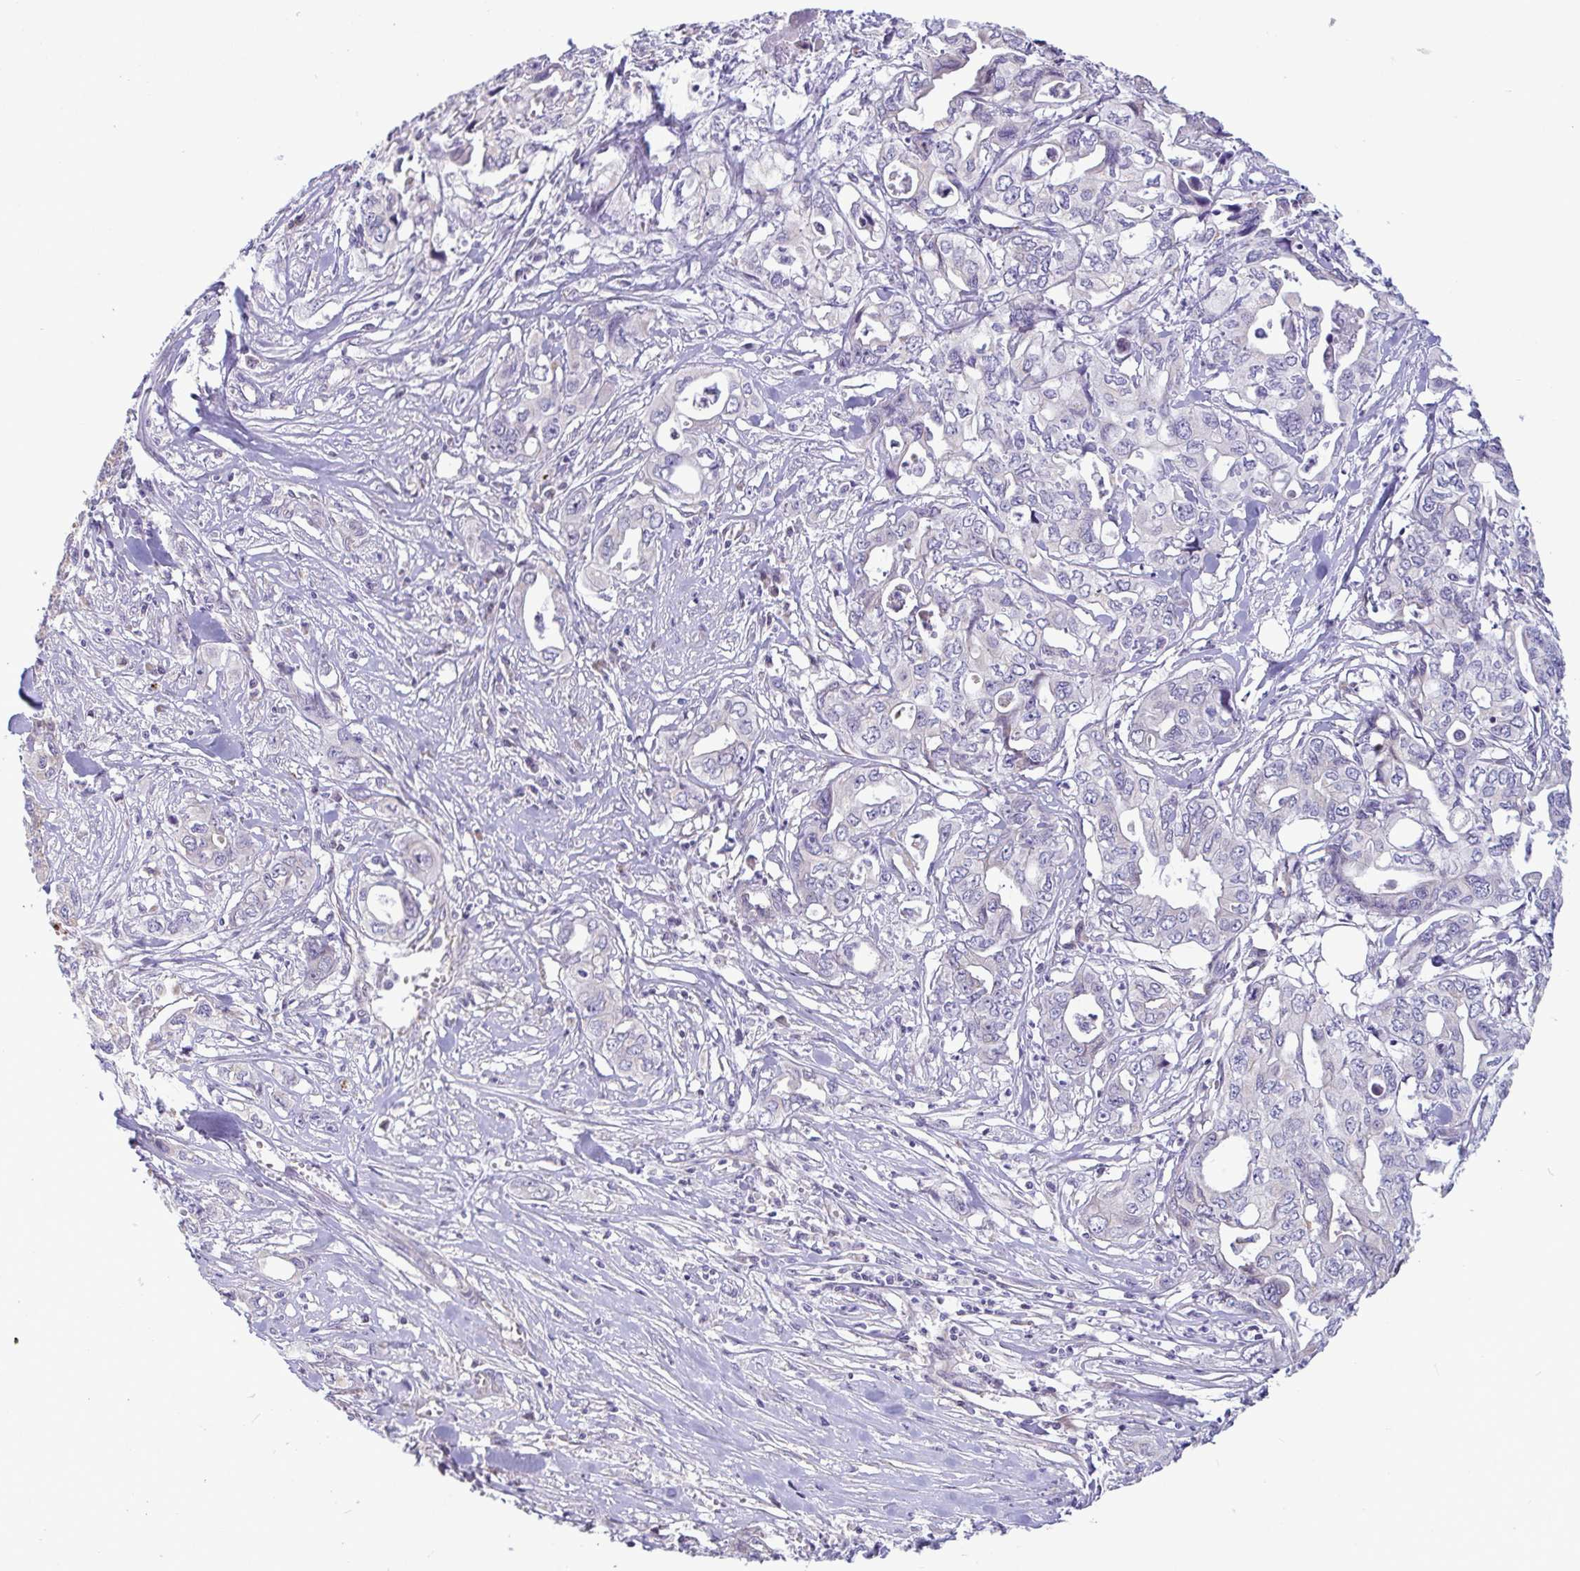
{"staining": {"intensity": "negative", "quantity": "none", "location": "none"}, "tissue": "pancreatic cancer", "cell_type": "Tumor cells", "image_type": "cancer", "snomed": [{"axis": "morphology", "description": "Adenocarcinoma, NOS"}, {"axis": "topography", "description": "Pancreas"}], "caption": "Immunohistochemistry of human pancreatic cancer exhibits no expression in tumor cells. (Stains: DAB immunohistochemistry (IHC) with hematoxylin counter stain, Microscopy: brightfield microscopy at high magnification).", "gene": "IL37", "patient": {"sex": "male", "age": 68}}